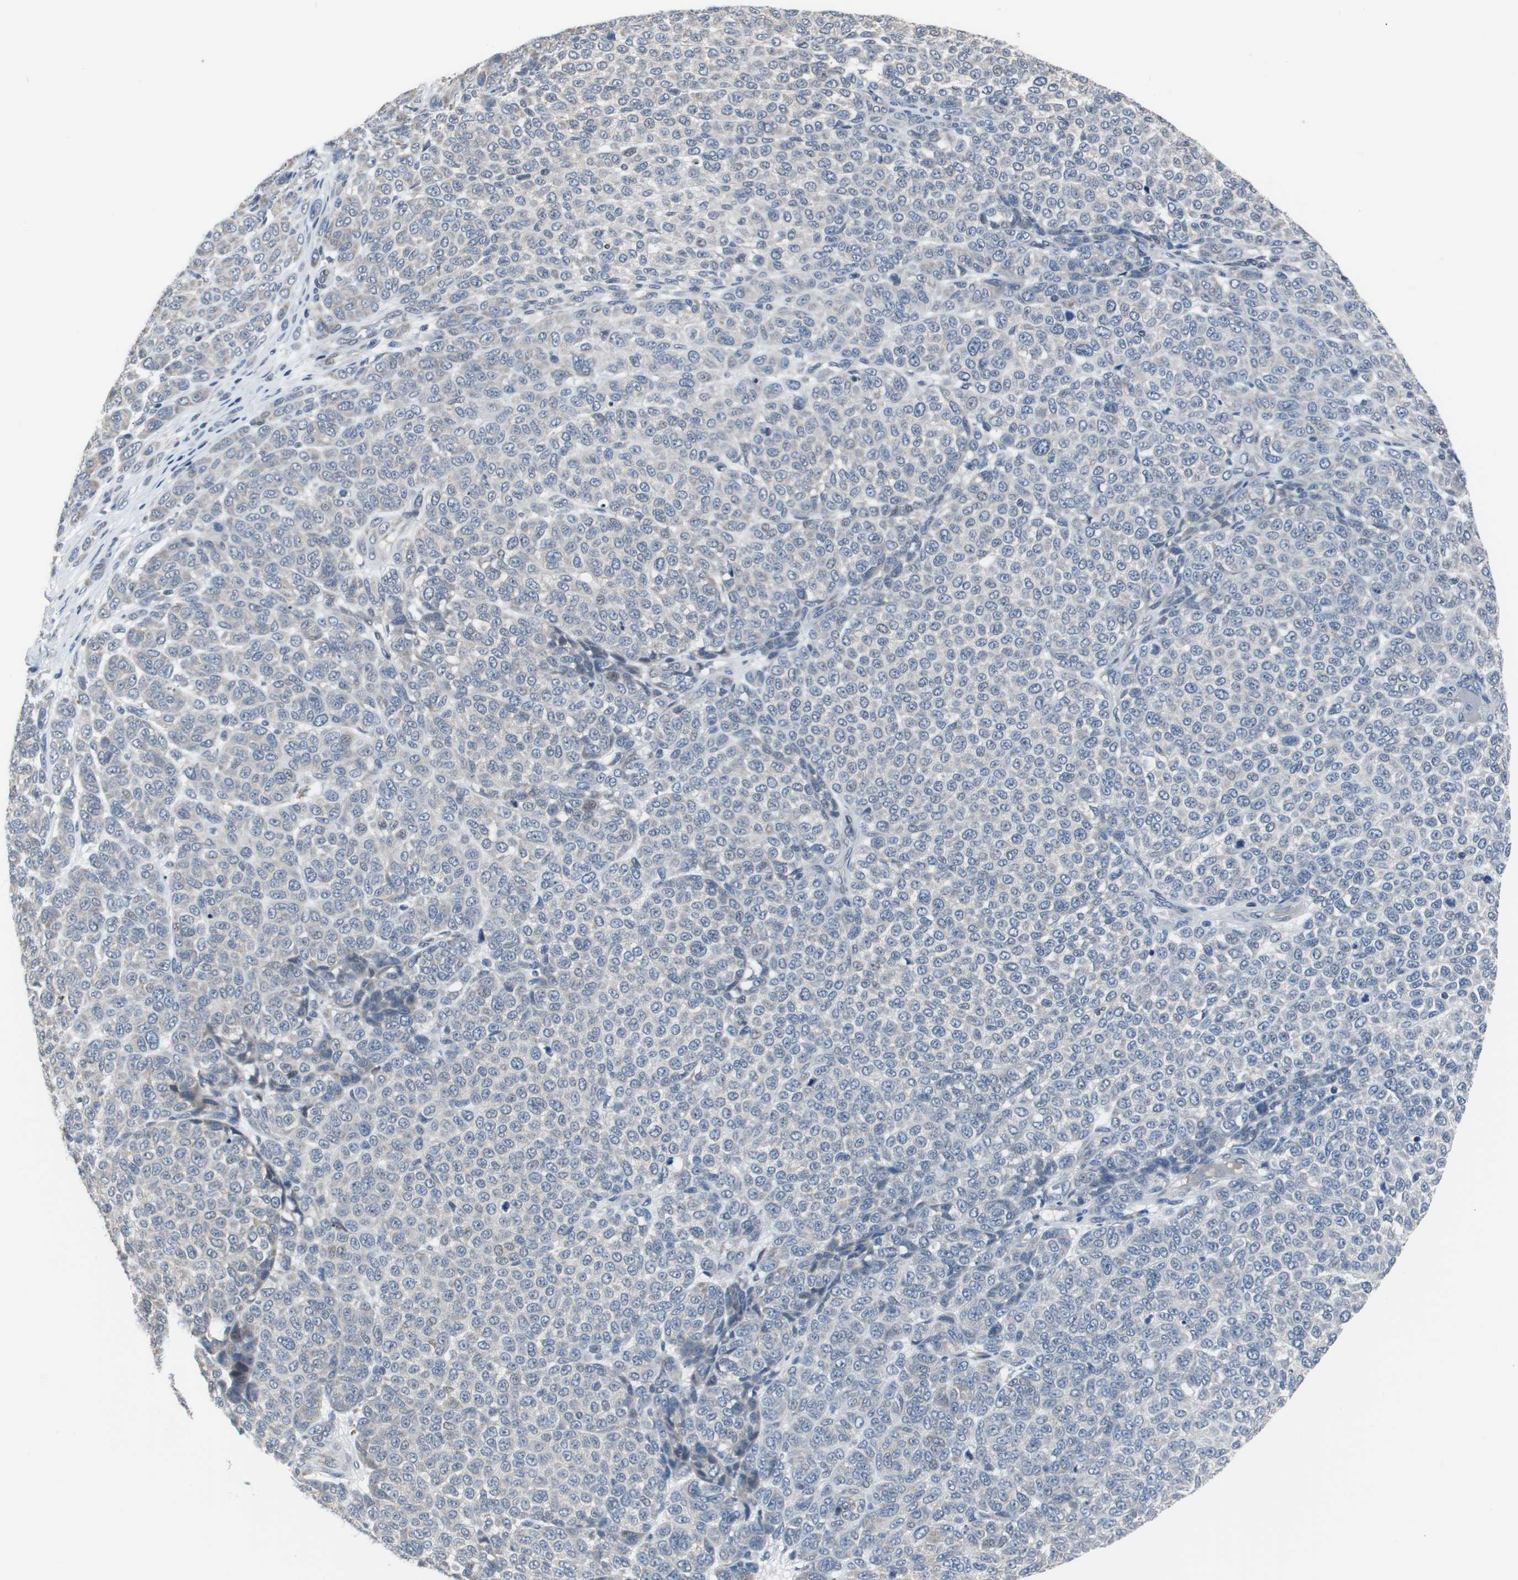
{"staining": {"intensity": "weak", "quantity": "<25%", "location": "cytoplasmic/membranous"}, "tissue": "melanoma", "cell_type": "Tumor cells", "image_type": "cancer", "snomed": [{"axis": "morphology", "description": "Malignant melanoma, NOS"}, {"axis": "topography", "description": "Skin"}], "caption": "Melanoma was stained to show a protein in brown. There is no significant expression in tumor cells.", "gene": "TP63", "patient": {"sex": "male", "age": 59}}